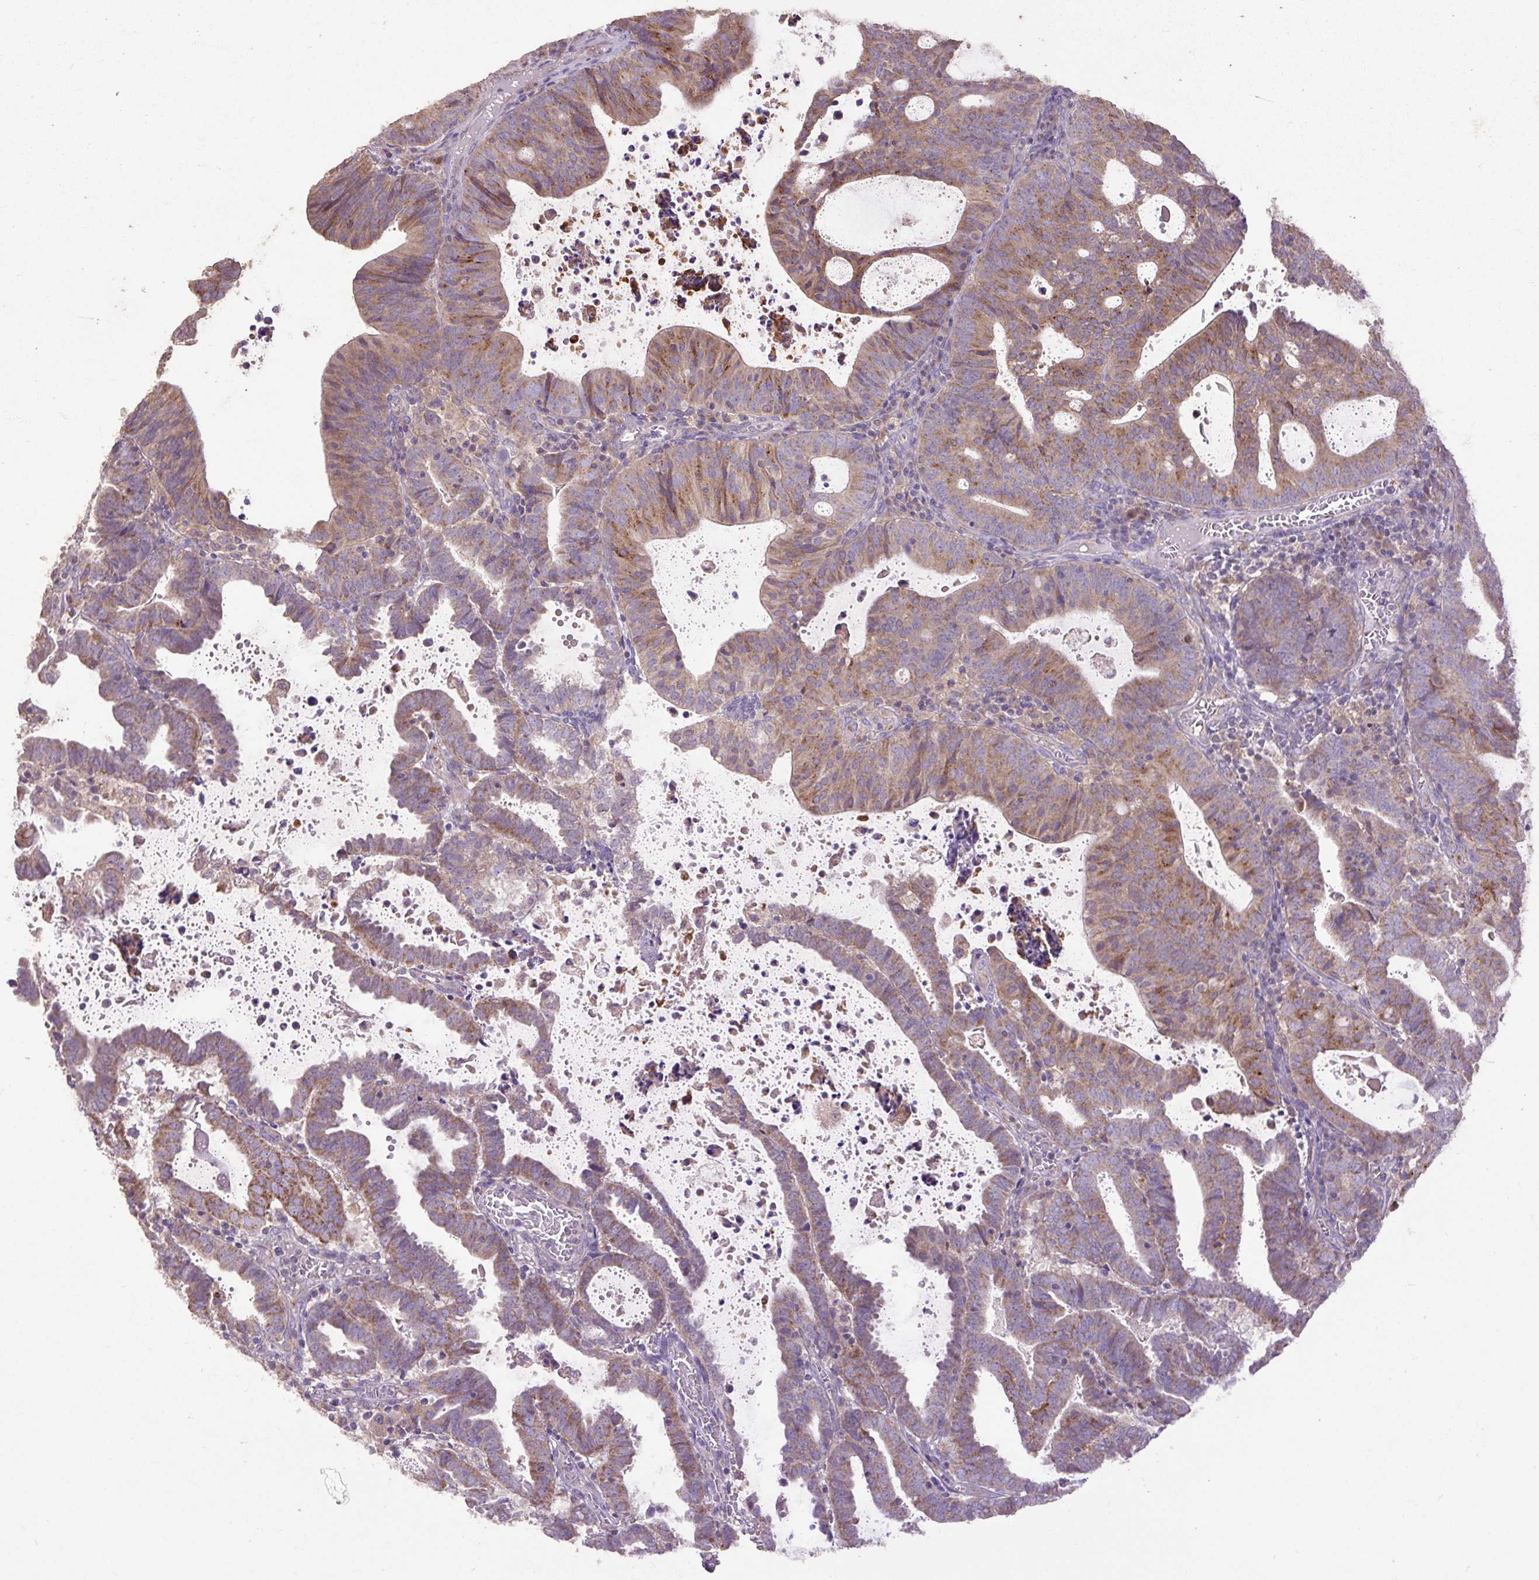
{"staining": {"intensity": "moderate", "quantity": ">75%", "location": "cytoplasmic/membranous"}, "tissue": "endometrial cancer", "cell_type": "Tumor cells", "image_type": "cancer", "snomed": [{"axis": "morphology", "description": "Adenocarcinoma, NOS"}, {"axis": "topography", "description": "Uterus"}], "caption": "Endometrial adenocarcinoma stained with IHC shows moderate cytoplasmic/membranous expression in approximately >75% of tumor cells.", "gene": "ABR", "patient": {"sex": "female", "age": 83}}